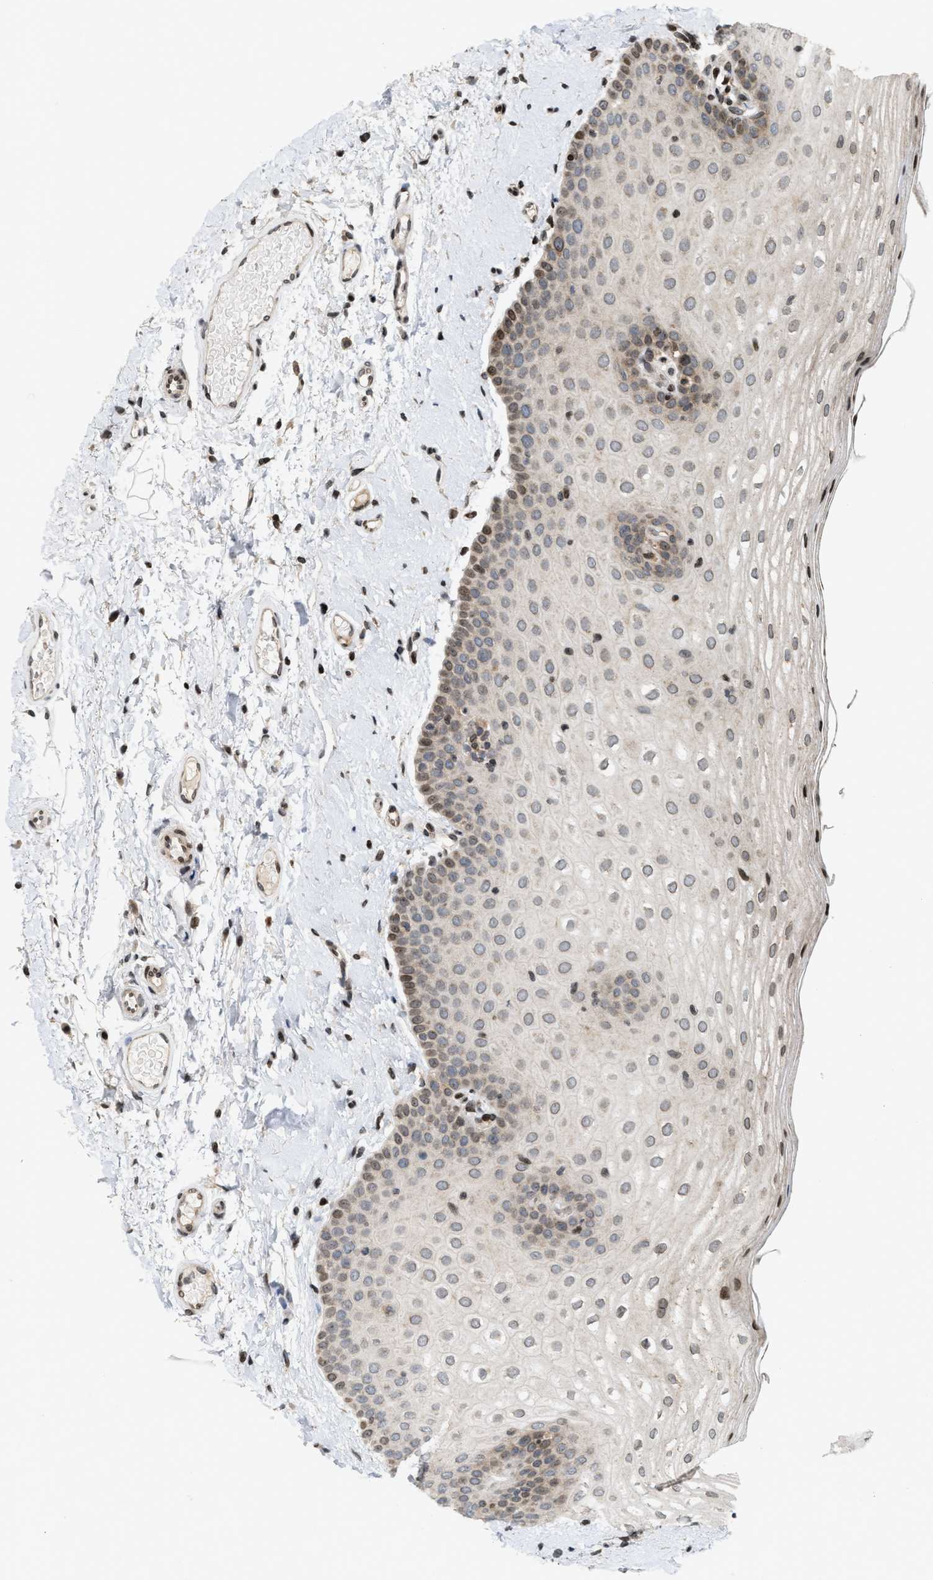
{"staining": {"intensity": "moderate", "quantity": ">75%", "location": "cytoplasmic/membranous,nuclear"}, "tissue": "oral mucosa", "cell_type": "Squamous epithelial cells", "image_type": "normal", "snomed": [{"axis": "morphology", "description": "Normal tissue, NOS"}, {"axis": "topography", "description": "Skin"}, {"axis": "topography", "description": "Oral tissue"}], "caption": "Squamous epithelial cells display moderate cytoplasmic/membranous,nuclear positivity in approximately >75% of cells in unremarkable oral mucosa. The protein is shown in brown color, while the nuclei are stained blue.", "gene": "PDZD2", "patient": {"sex": "male", "age": 84}}